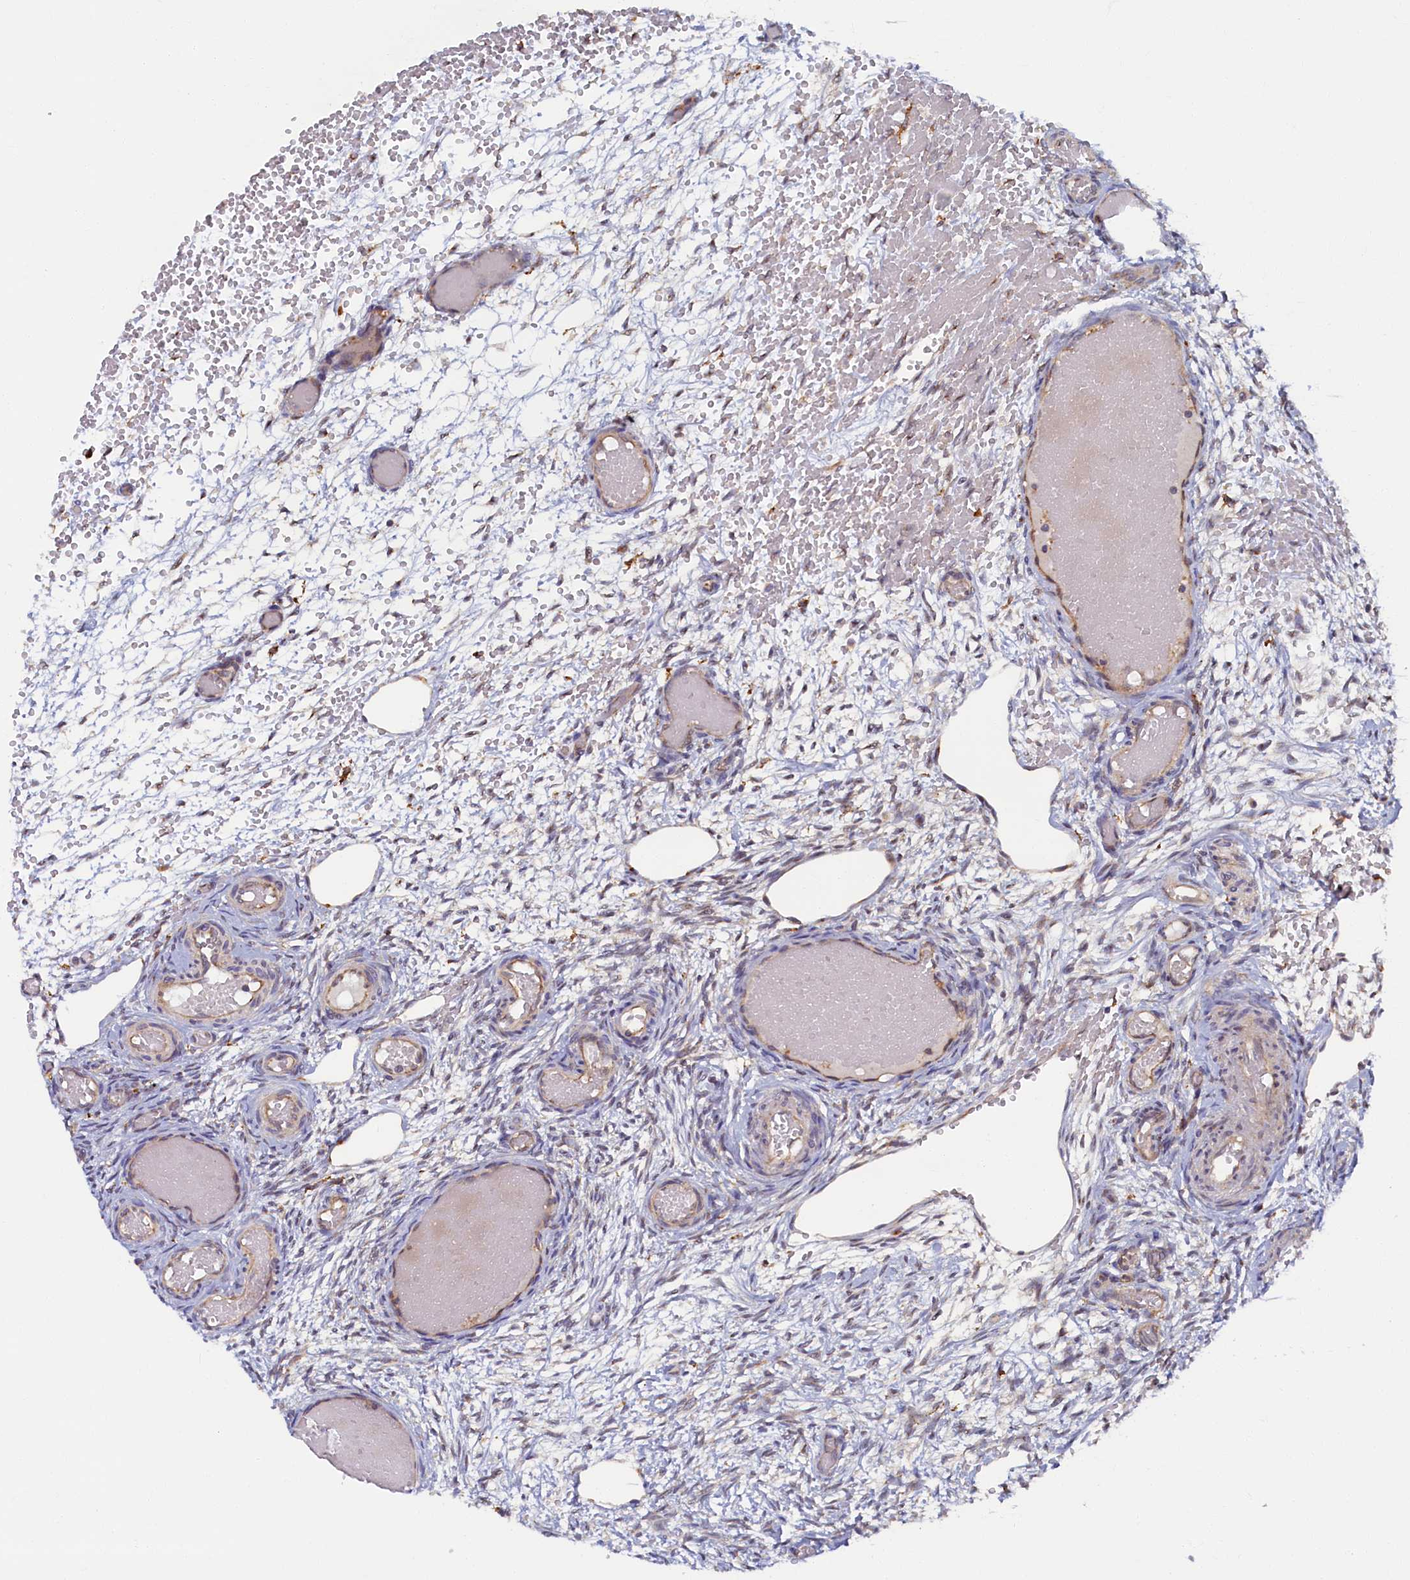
{"staining": {"intensity": "weak", "quantity": "25%-75%", "location": "cytoplasmic/membranous"}, "tissue": "ovary", "cell_type": "Ovarian stroma cells", "image_type": "normal", "snomed": [{"axis": "morphology", "description": "Adenocarcinoma, NOS"}, {"axis": "topography", "description": "Endometrium"}], "caption": "Ovary stained with immunohistochemistry demonstrates weak cytoplasmic/membranous expression in about 25%-75% of ovarian stroma cells. Ihc stains the protein in brown and the nuclei are stained blue.", "gene": "STX12", "patient": {"sex": "female", "age": 32}}